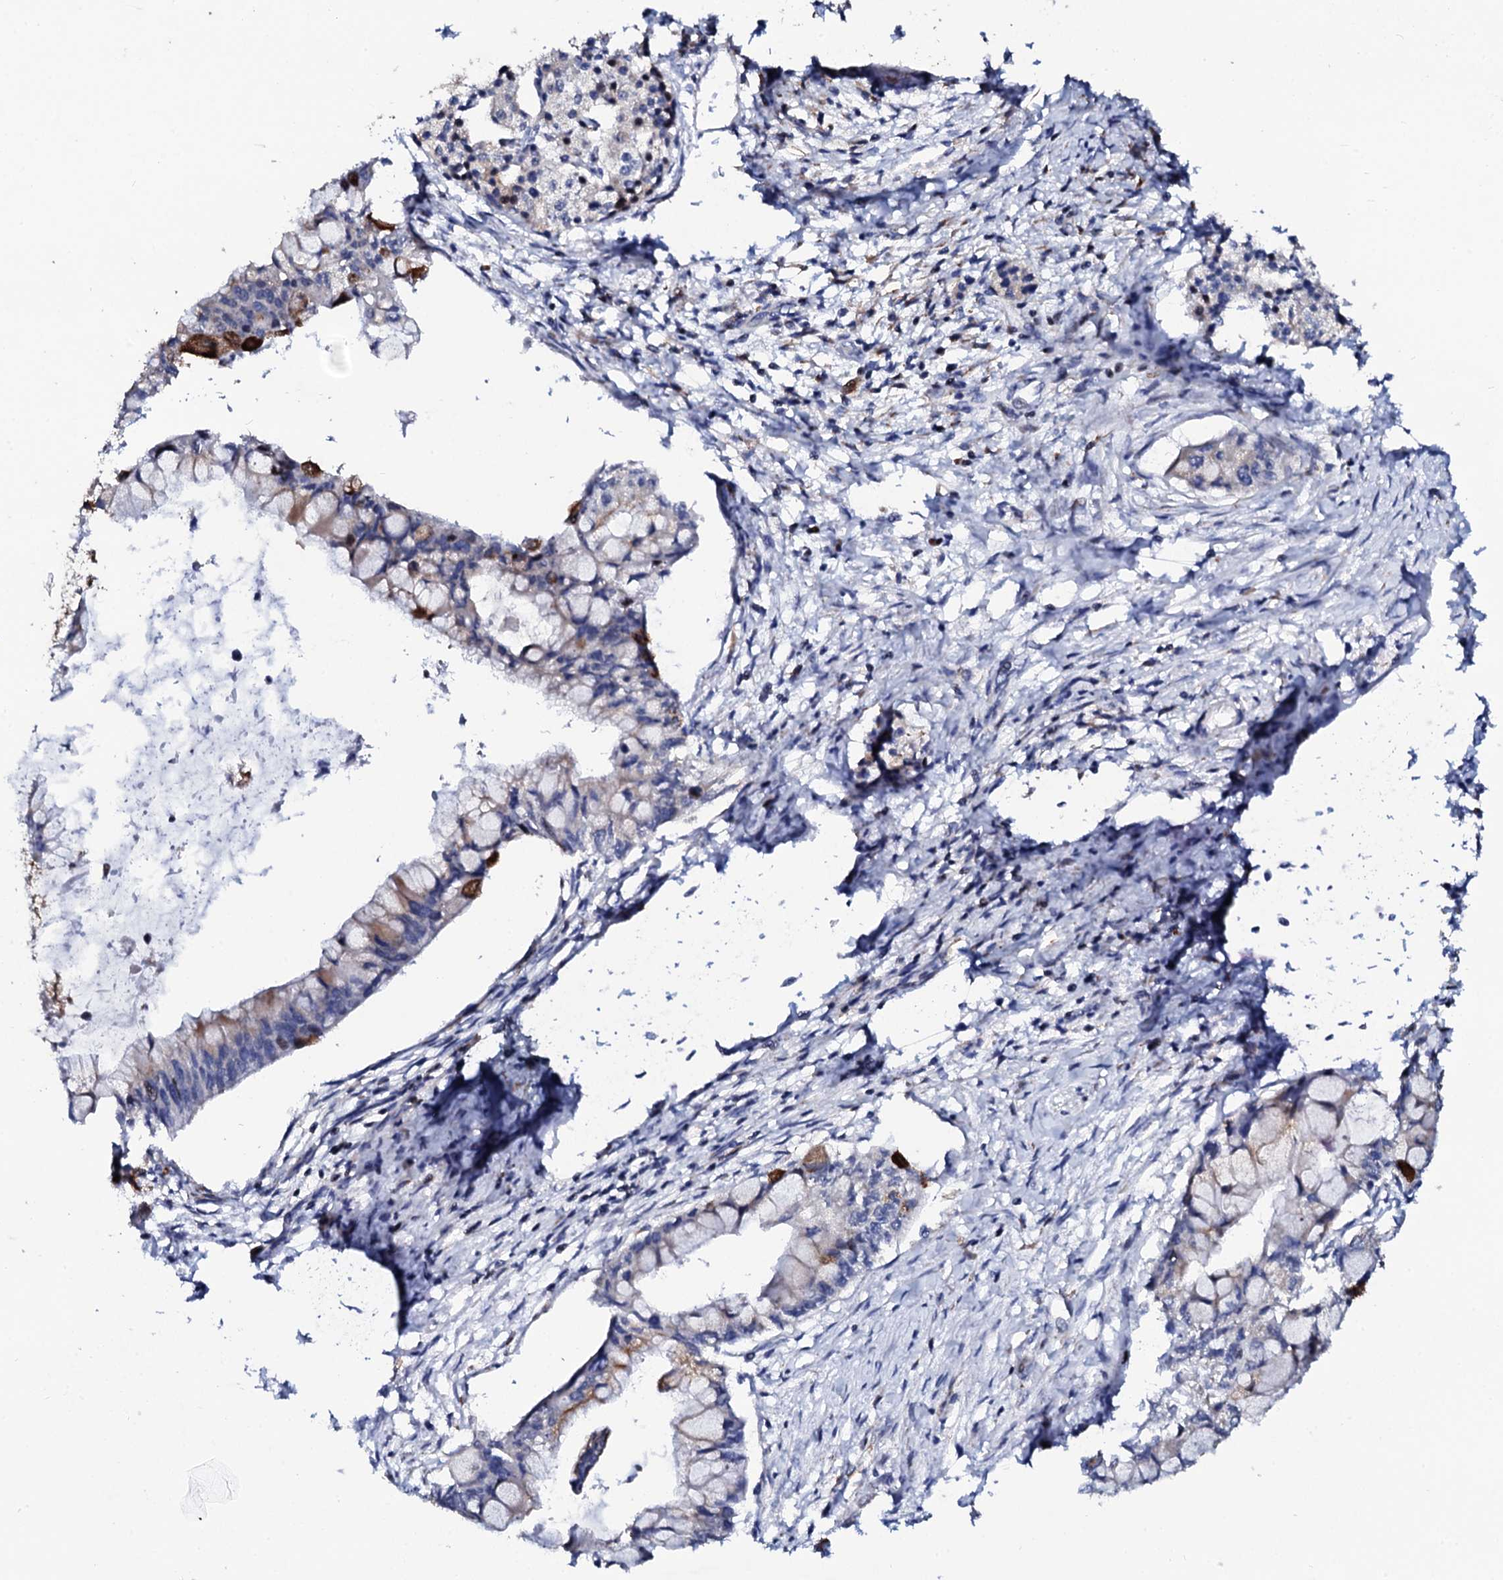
{"staining": {"intensity": "weak", "quantity": "<25%", "location": "cytoplasmic/membranous"}, "tissue": "pancreatic cancer", "cell_type": "Tumor cells", "image_type": "cancer", "snomed": [{"axis": "morphology", "description": "Adenocarcinoma, NOS"}, {"axis": "topography", "description": "Pancreas"}], "caption": "This is an immunohistochemistry image of adenocarcinoma (pancreatic). There is no positivity in tumor cells.", "gene": "TCIRG1", "patient": {"sex": "male", "age": 48}}